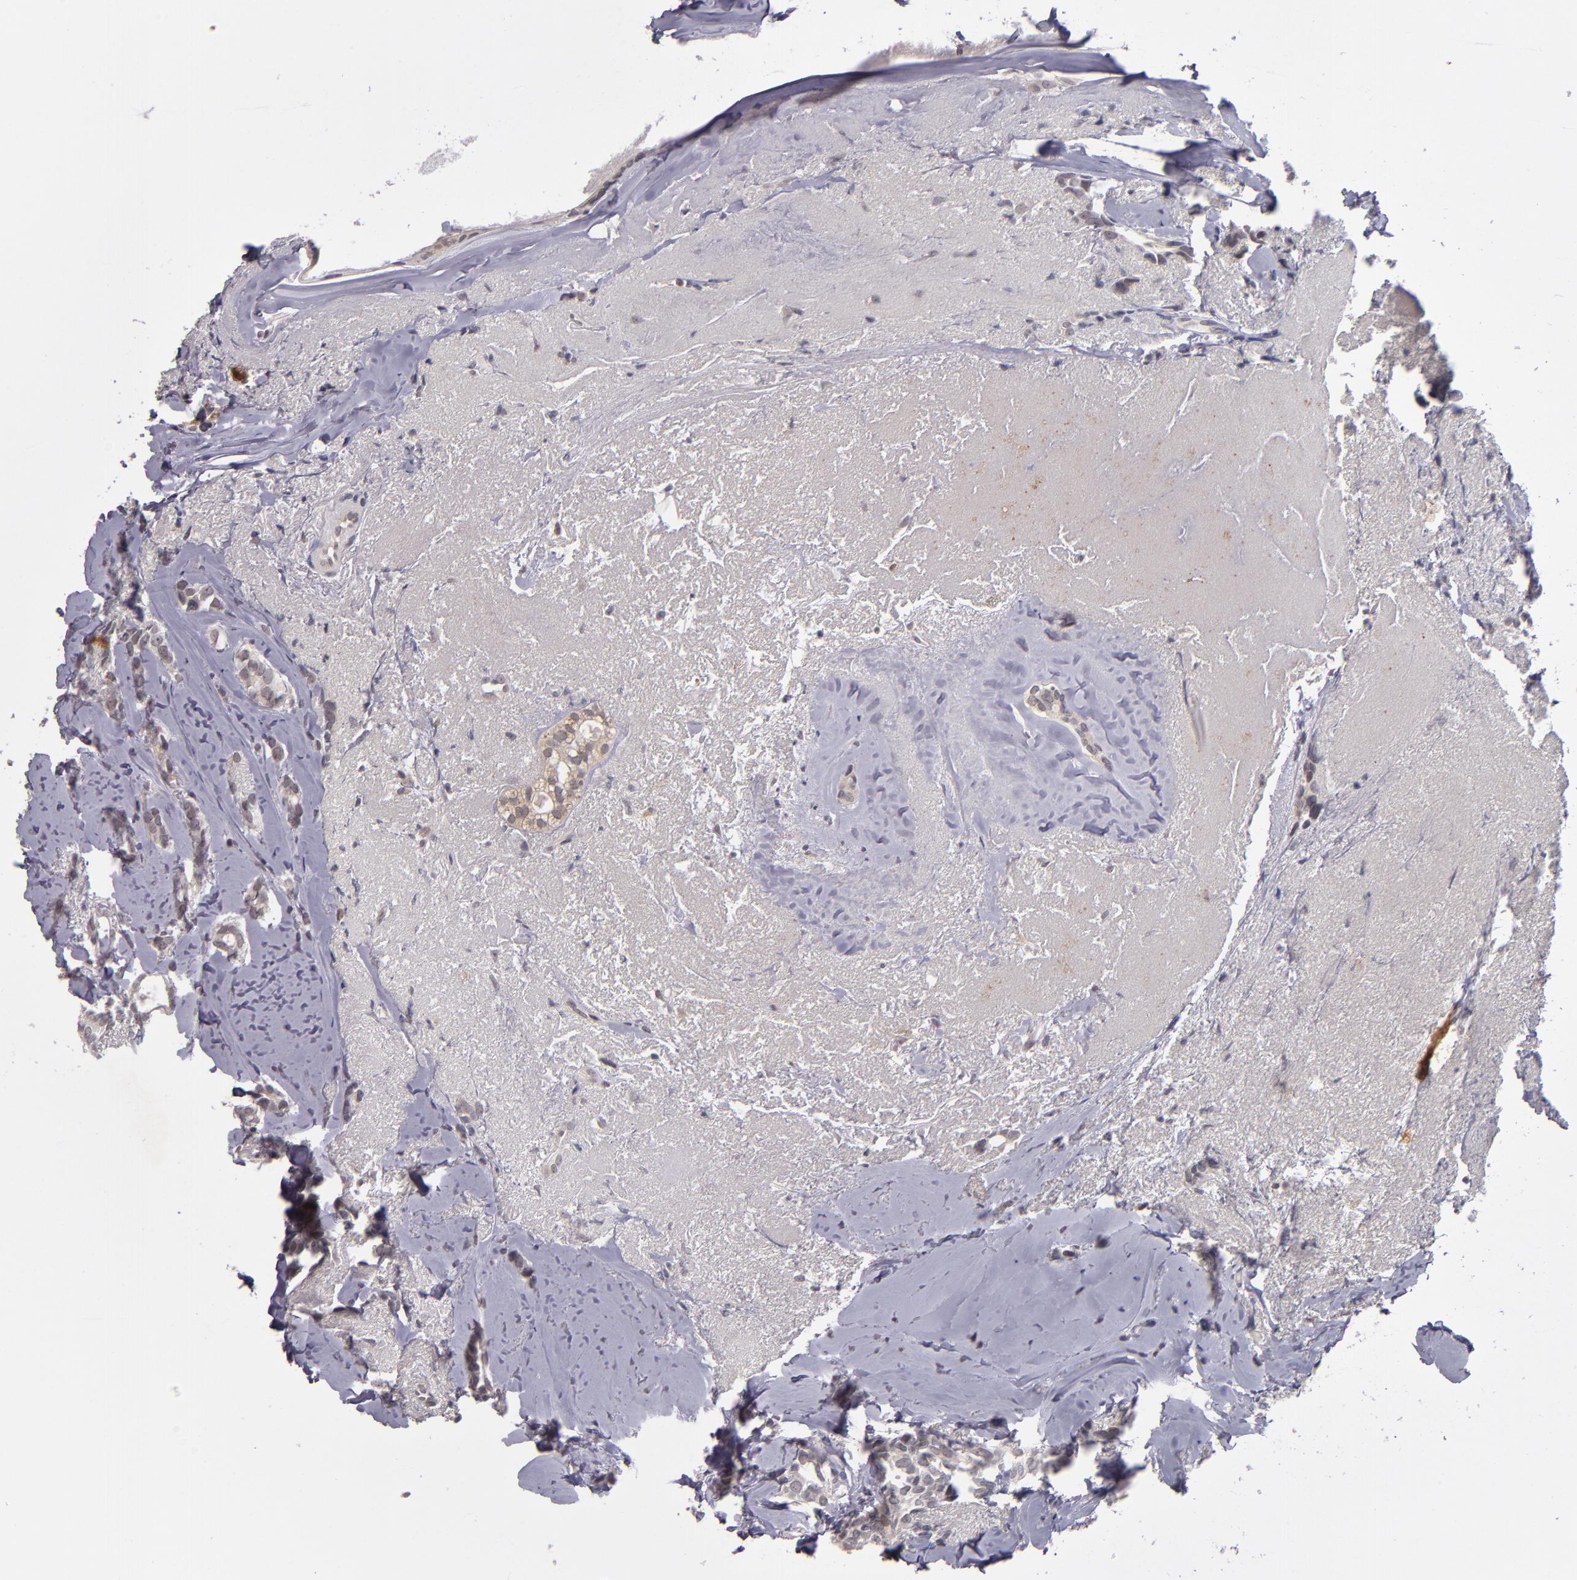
{"staining": {"intensity": "weak", "quantity": "<25%", "location": "nuclear"}, "tissue": "breast cancer", "cell_type": "Tumor cells", "image_type": "cancer", "snomed": [{"axis": "morphology", "description": "Duct carcinoma"}, {"axis": "topography", "description": "Breast"}], "caption": "Protein analysis of breast cancer reveals no significant staining in tumor cells.", "gene": "CDC7", "patient": {"sex": "female", "age": 54}}